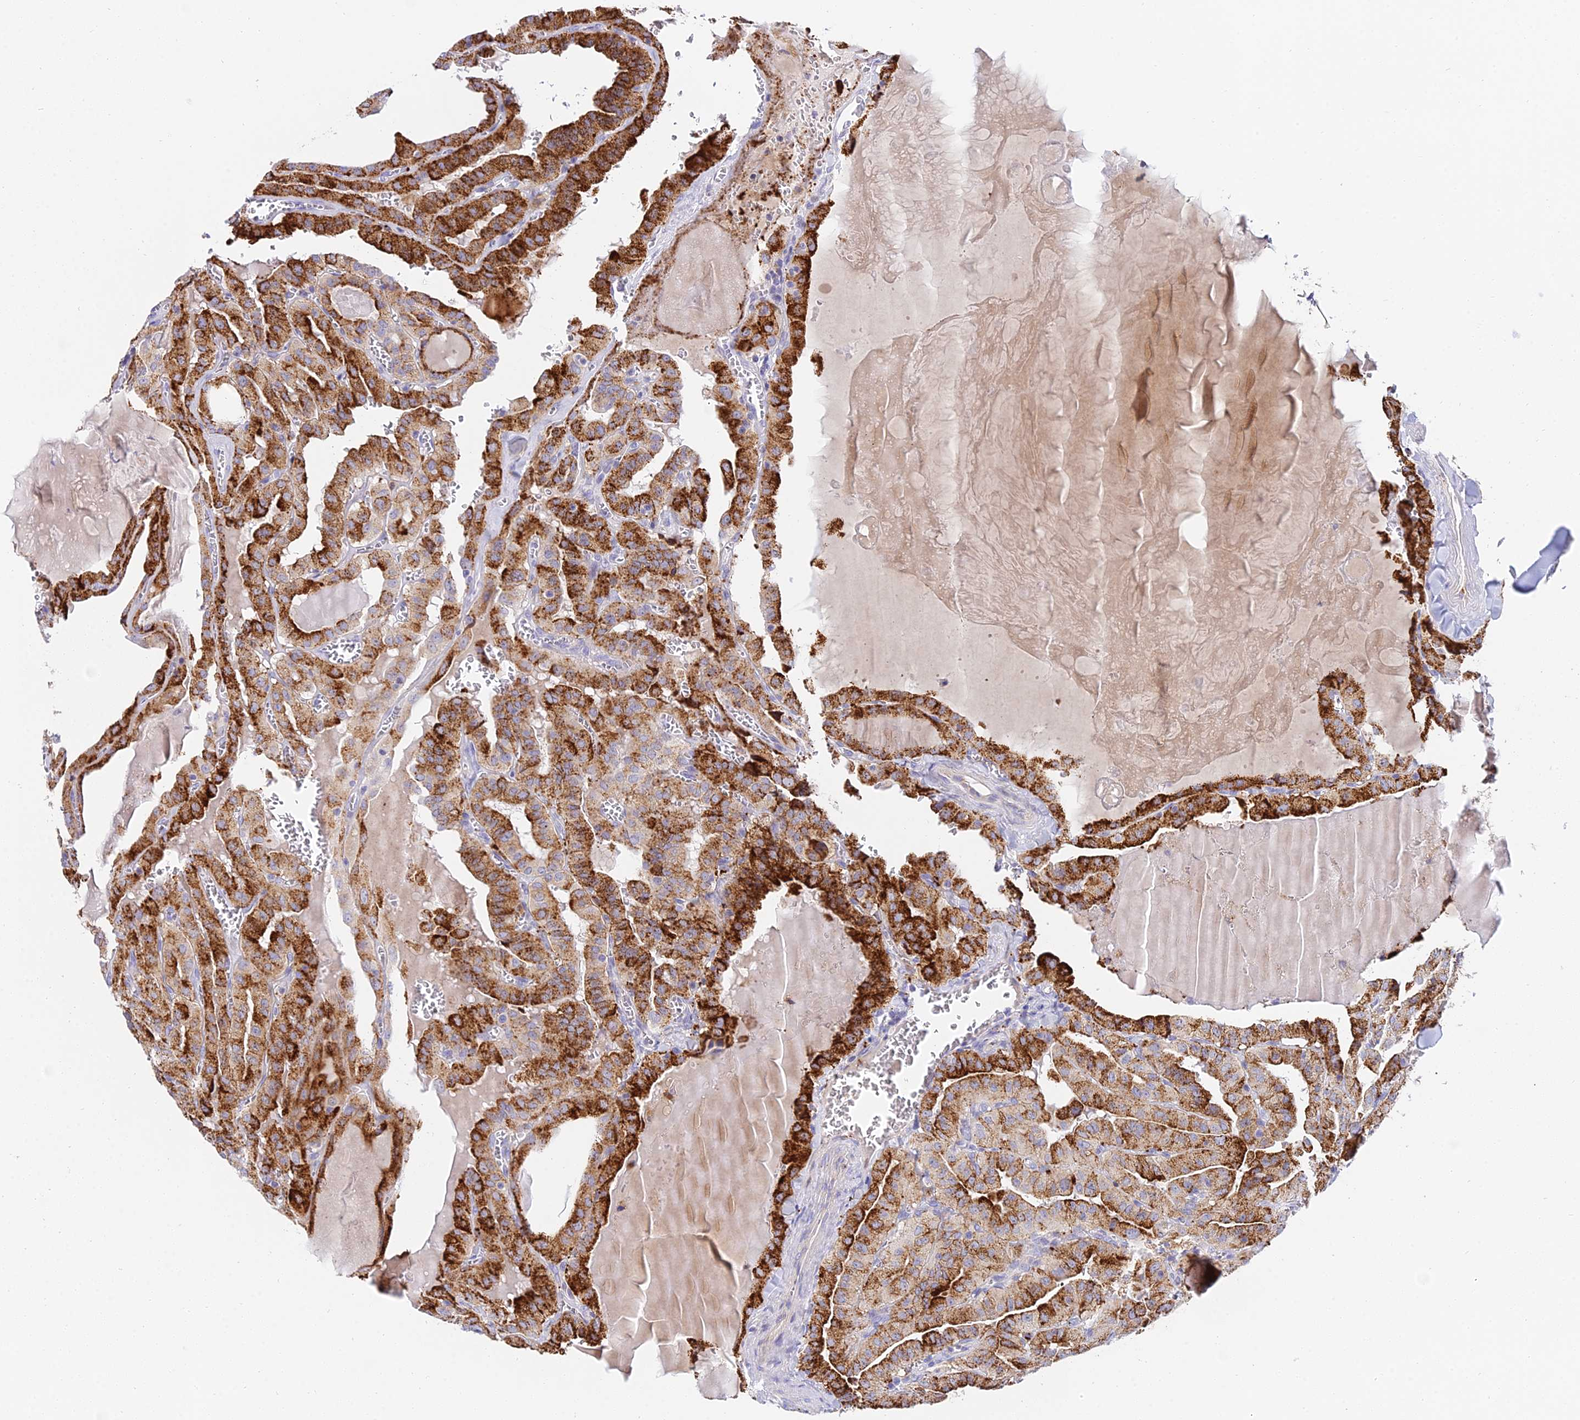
{"staining": {"intensity": "strong", "quantity": ">75%", "location": "cytoplasmic/membranous"}, "tissue": "thyroid cancer", "cell_type": "Tumor cells", "image_type": "cancer", "snomed": [{"axis": "morphology", "description": "Papillary adenocarcinoma, NOS"}, {"axis": "topography", "description": "Thyroid gland"}], "caption": "Thyroid cancer was stained to show a protein in brown. There is high levels of strong cytoplasmic/membranous staining in approximately >75% of tumor cells. (IHC, brightfield microscopy, high magnification).", "gene": "VWC2L", "patient": {"sex": "male", "age": 52}}